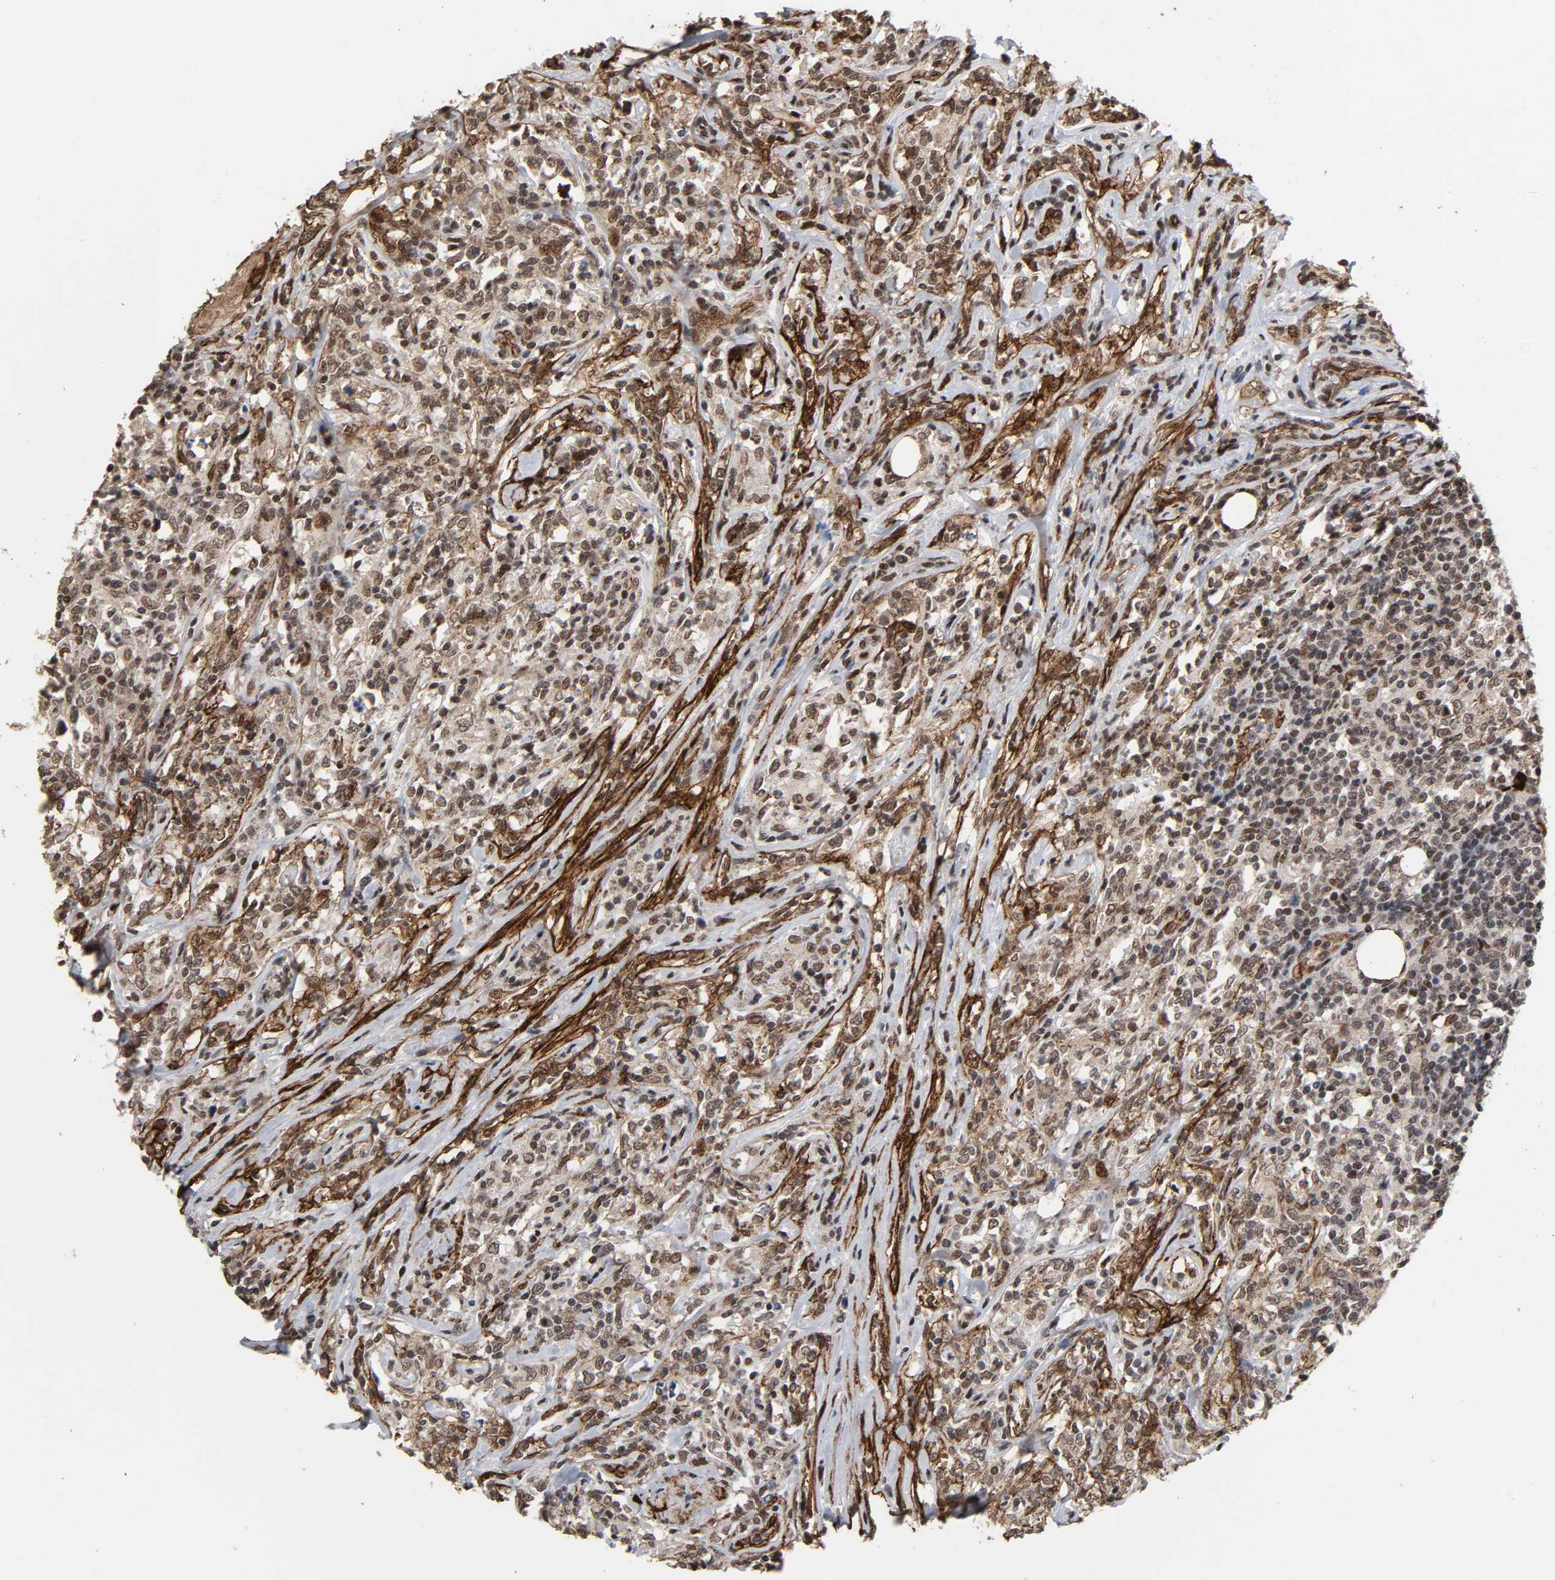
{"staining": {"intensity": "moderate", "quantity": "25%-75%", "location": "cytoplasmic/membranous,nuclear"}, "tissue": "lymphoma", "cell_type": "Tumor cells", "image_type": "cancer", "snomed": [{"axis": "morphology", "description": "Malignant lymphoma, non-Hodgkin's type, High grade"}, {"axis": "topography", "description": "Lymph node"}], "caption": "Protein expression analysis of human lymphoma reveals moderate cytoplasmic/membranous and nuclear expression in about 25%-75% of tumor cells.", "gene": "AHNAK2", "patient": {"sex": "female", "age": 84}}